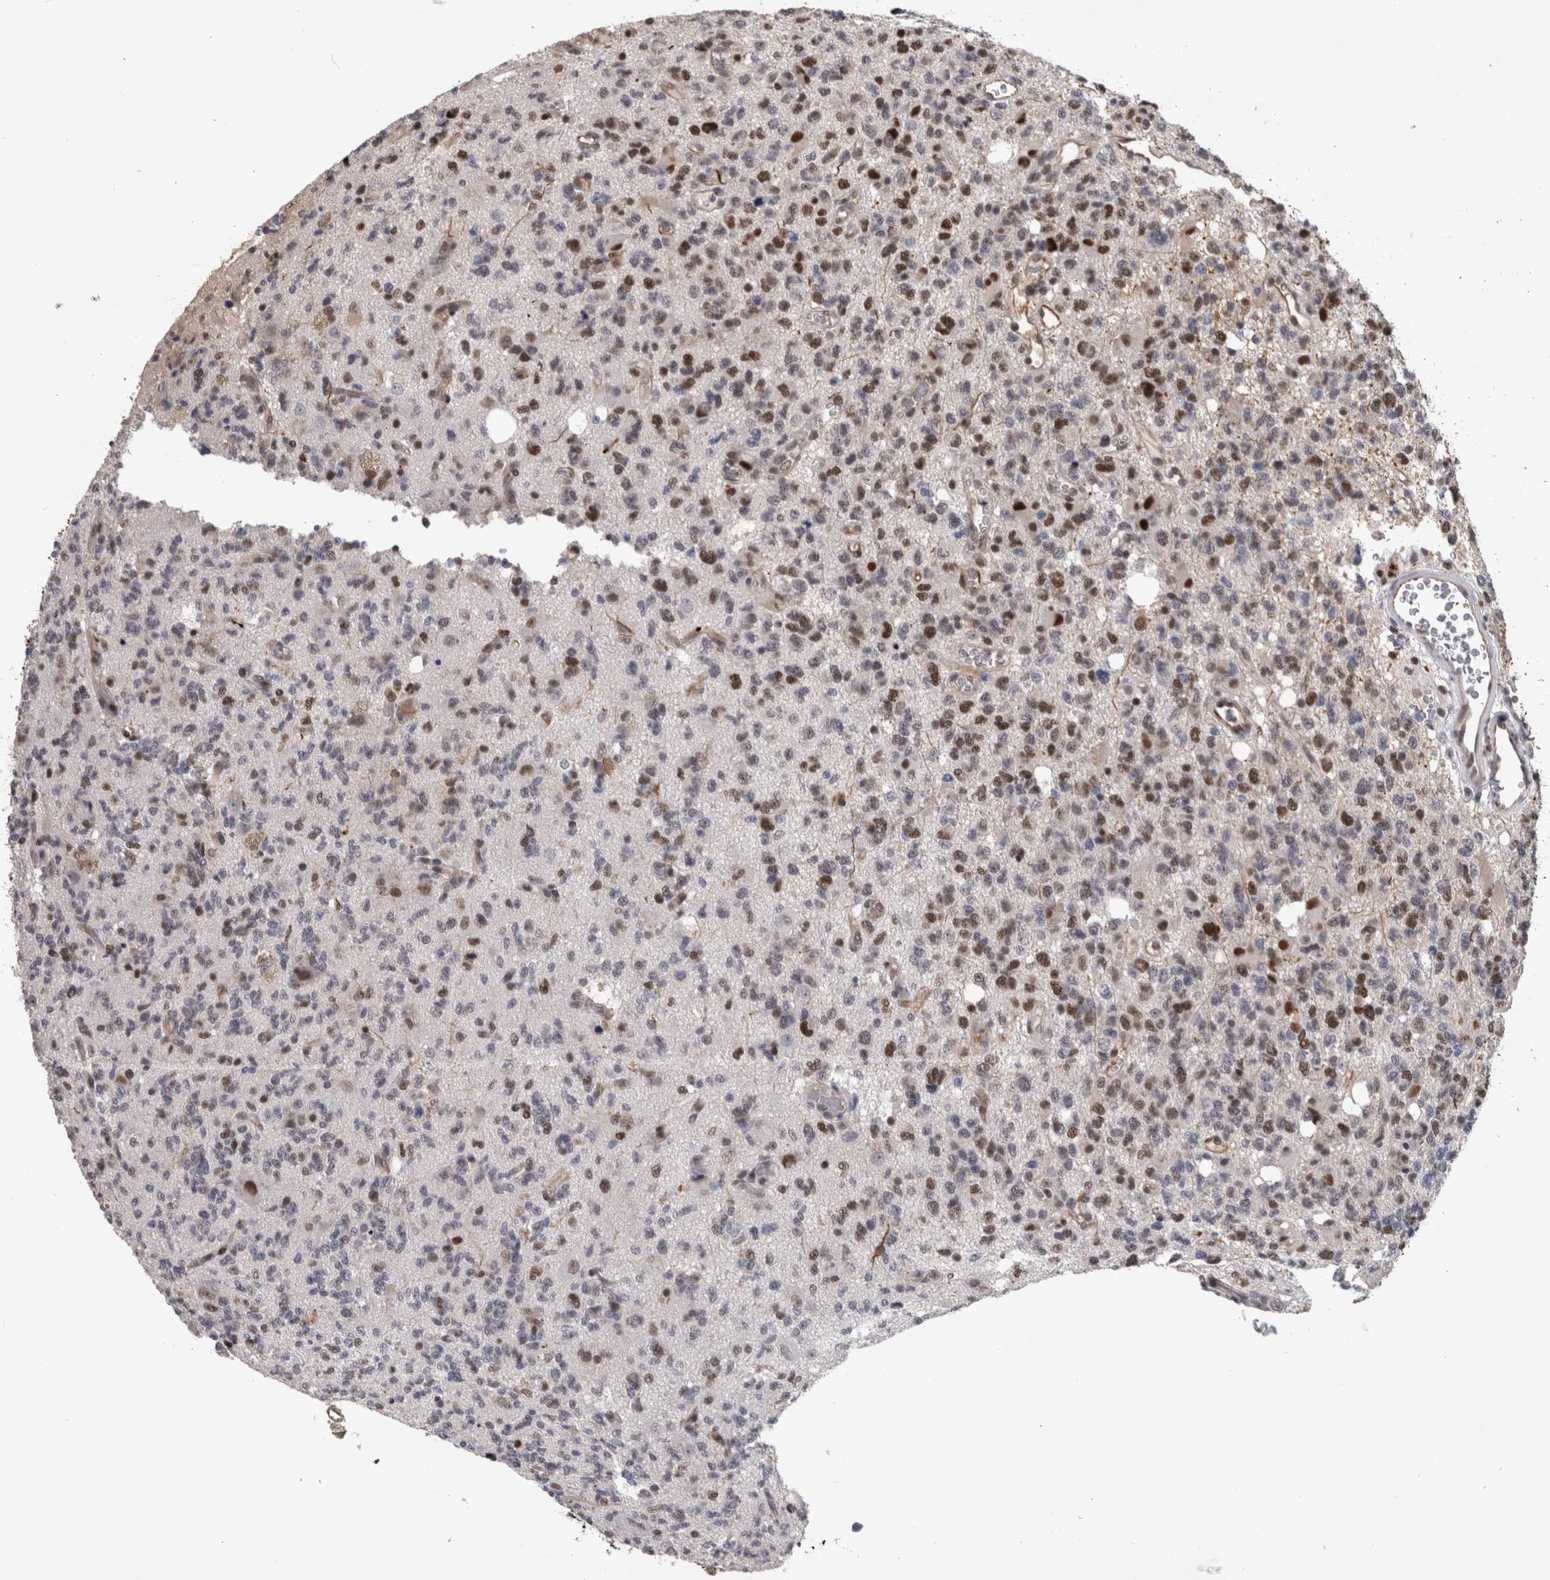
{"staining": {"intensity": "moderate", "quantity": "25%-75%", "location": "nuclear"}, "tissue": "glioma", "cell_type": "Tumor cells", "image_type": "cancer", "snomed": [{"axis": "morphology", "description": "Glioma, malignant, High grade"}, {"axis": "topography", "description": "Brain"}], "caption": "Protein staining of glioma tissue displays moderate nuclear positivity in about 25%-75% of tumor cells. The staining was performed using DAB (3,3'-diaminobenzidine) to visualize the protein expression in brown, while the nuclei were stained in blue with hematoxylin (Magnification: 20x).", "gene": "POLD2", "patient": {"sex": "female", "age": 62}}